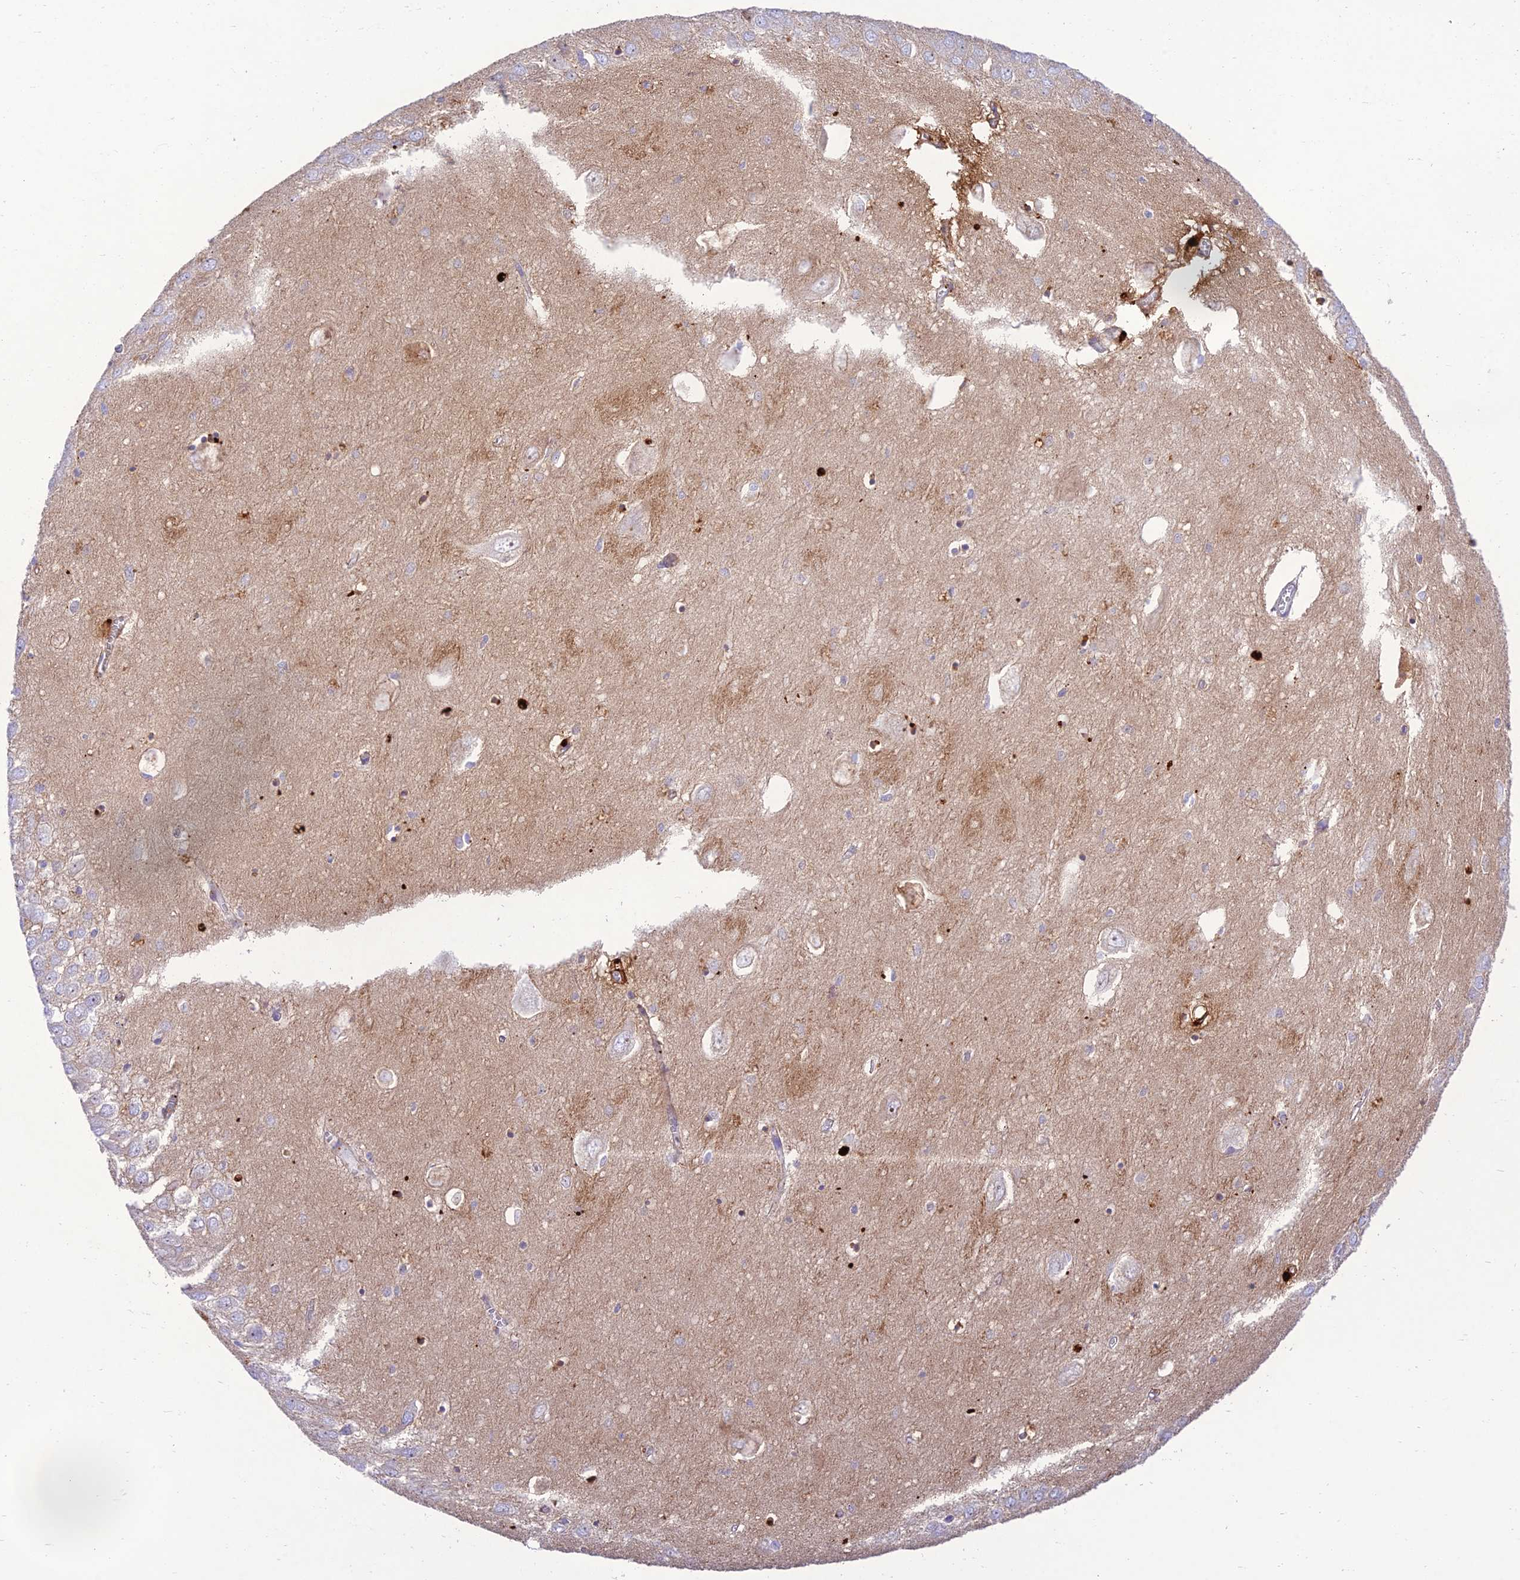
{"staining": {"intensity": "negative", "quantity": "none", "location": "none"}, "tissue": "hippocampus", "cell_type": "Glial cells", "image_type": "normal", "snomed": [{"axis": "morphology", "description": "Normal tissue, NOS"}, {"axis": "topography", "description": "Hippocampus"}], "caption": "A photomicrograph of hippocampus stained for a protein displays no brown staining in glial cells. Nuclei are stained in blue.", "gene": "PRNP", "patient": {"sex": "female", "age": 64}}